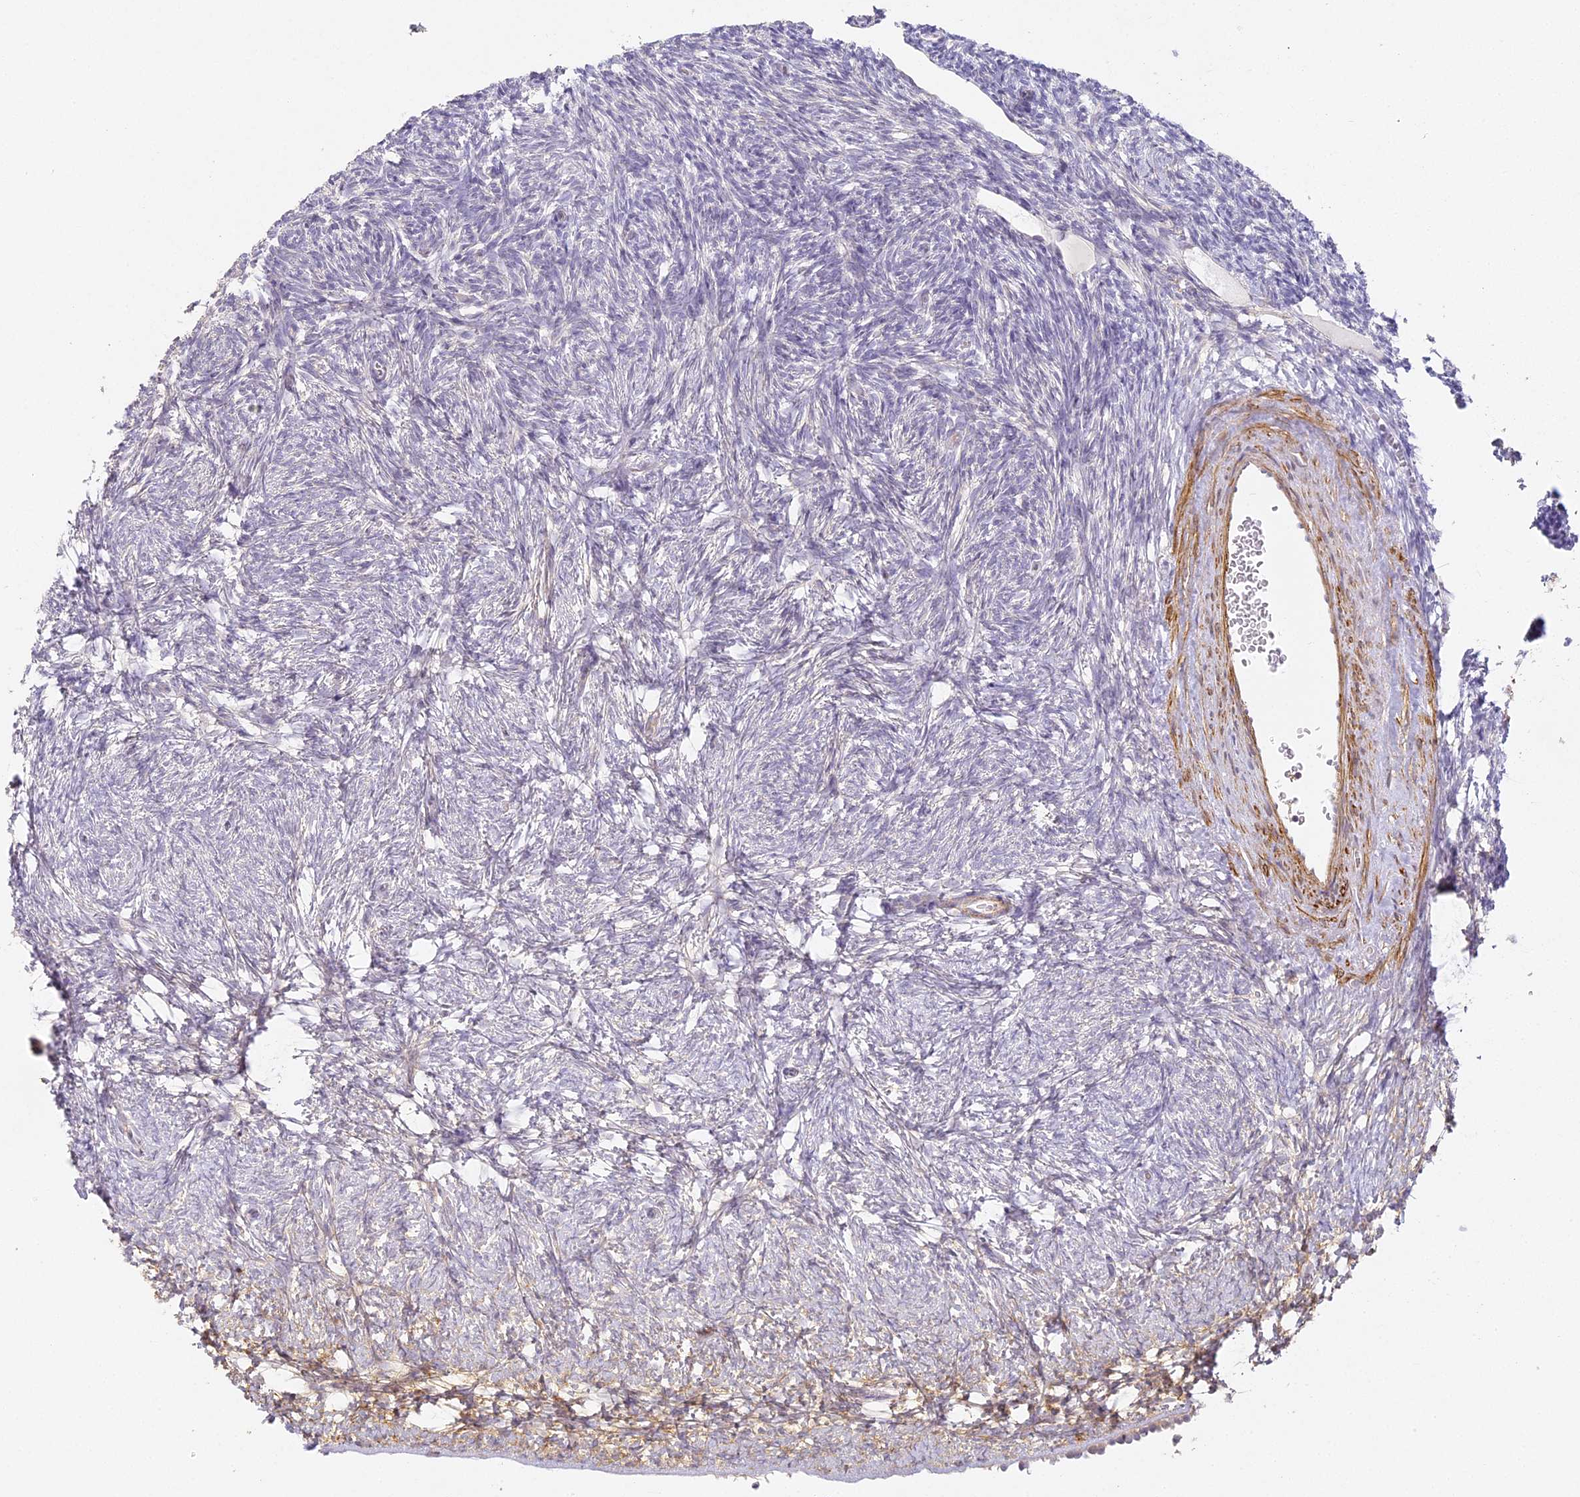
{"staining": {"intensity": "moderate", "quantity": ">75%", "location": "cytoplasmic/membranous"}, "tissue": "ovary", "cell_type": "Follicle cells", "image_type": "normal", "snomed": [{"axis": "morphology", "description": "Normal tissue, NOS"}, {"axis": "topography", "description": "Ovary"}], "caption": "Immunohistochemical staining of normal human ovary displays medium levels of moderate cytoplasmic/membranous staining in about >75% of follicle cells.", "gene": "MED28", "patient": {"sex": "female", "age": 34}}